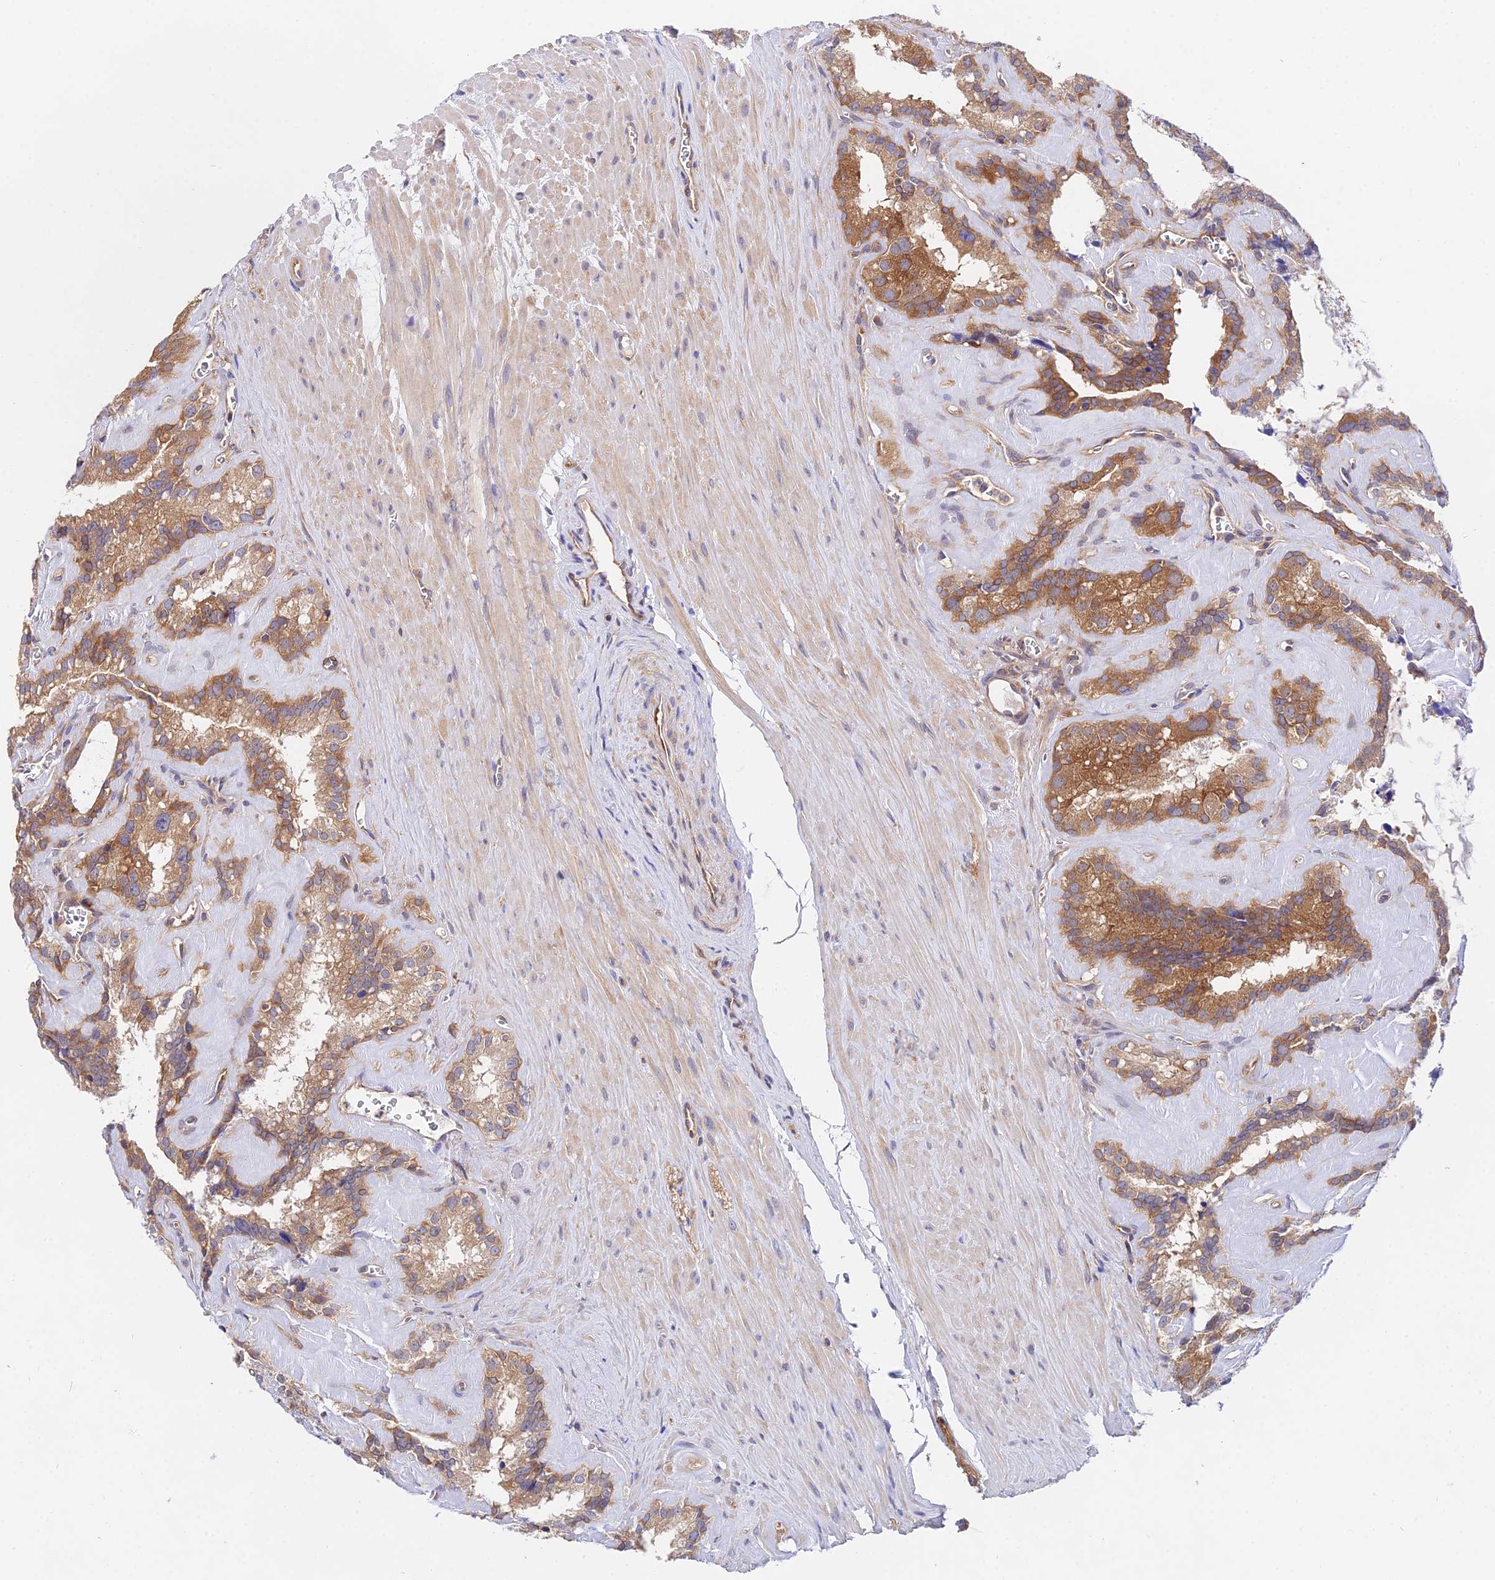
{"staining": {"intensity": "moderate", "quantity": ">75%", "location": "cytoplasmic/membranous"}, "tissue": "seminal vesicle", "cell_type": "Glandular cells", "image_type": "normal", "snomed": [{"axis": "morphology", "description": "Normal tissue, NOS"}, {"axis": "topography", "description": "Prostate"}, {"axis": "topography", "description": "Seminal veicle"}], "caption": "Protein staining of unremarkable seminal vesicle reveals moderate cytoplasmic/membranous expression in approximately >75% of glandular cells. (DAB IHC with brightfield microscopy, high magnification).", "gene": "PPP2R2A", "patient": {"sex": "male", "age": 59}}